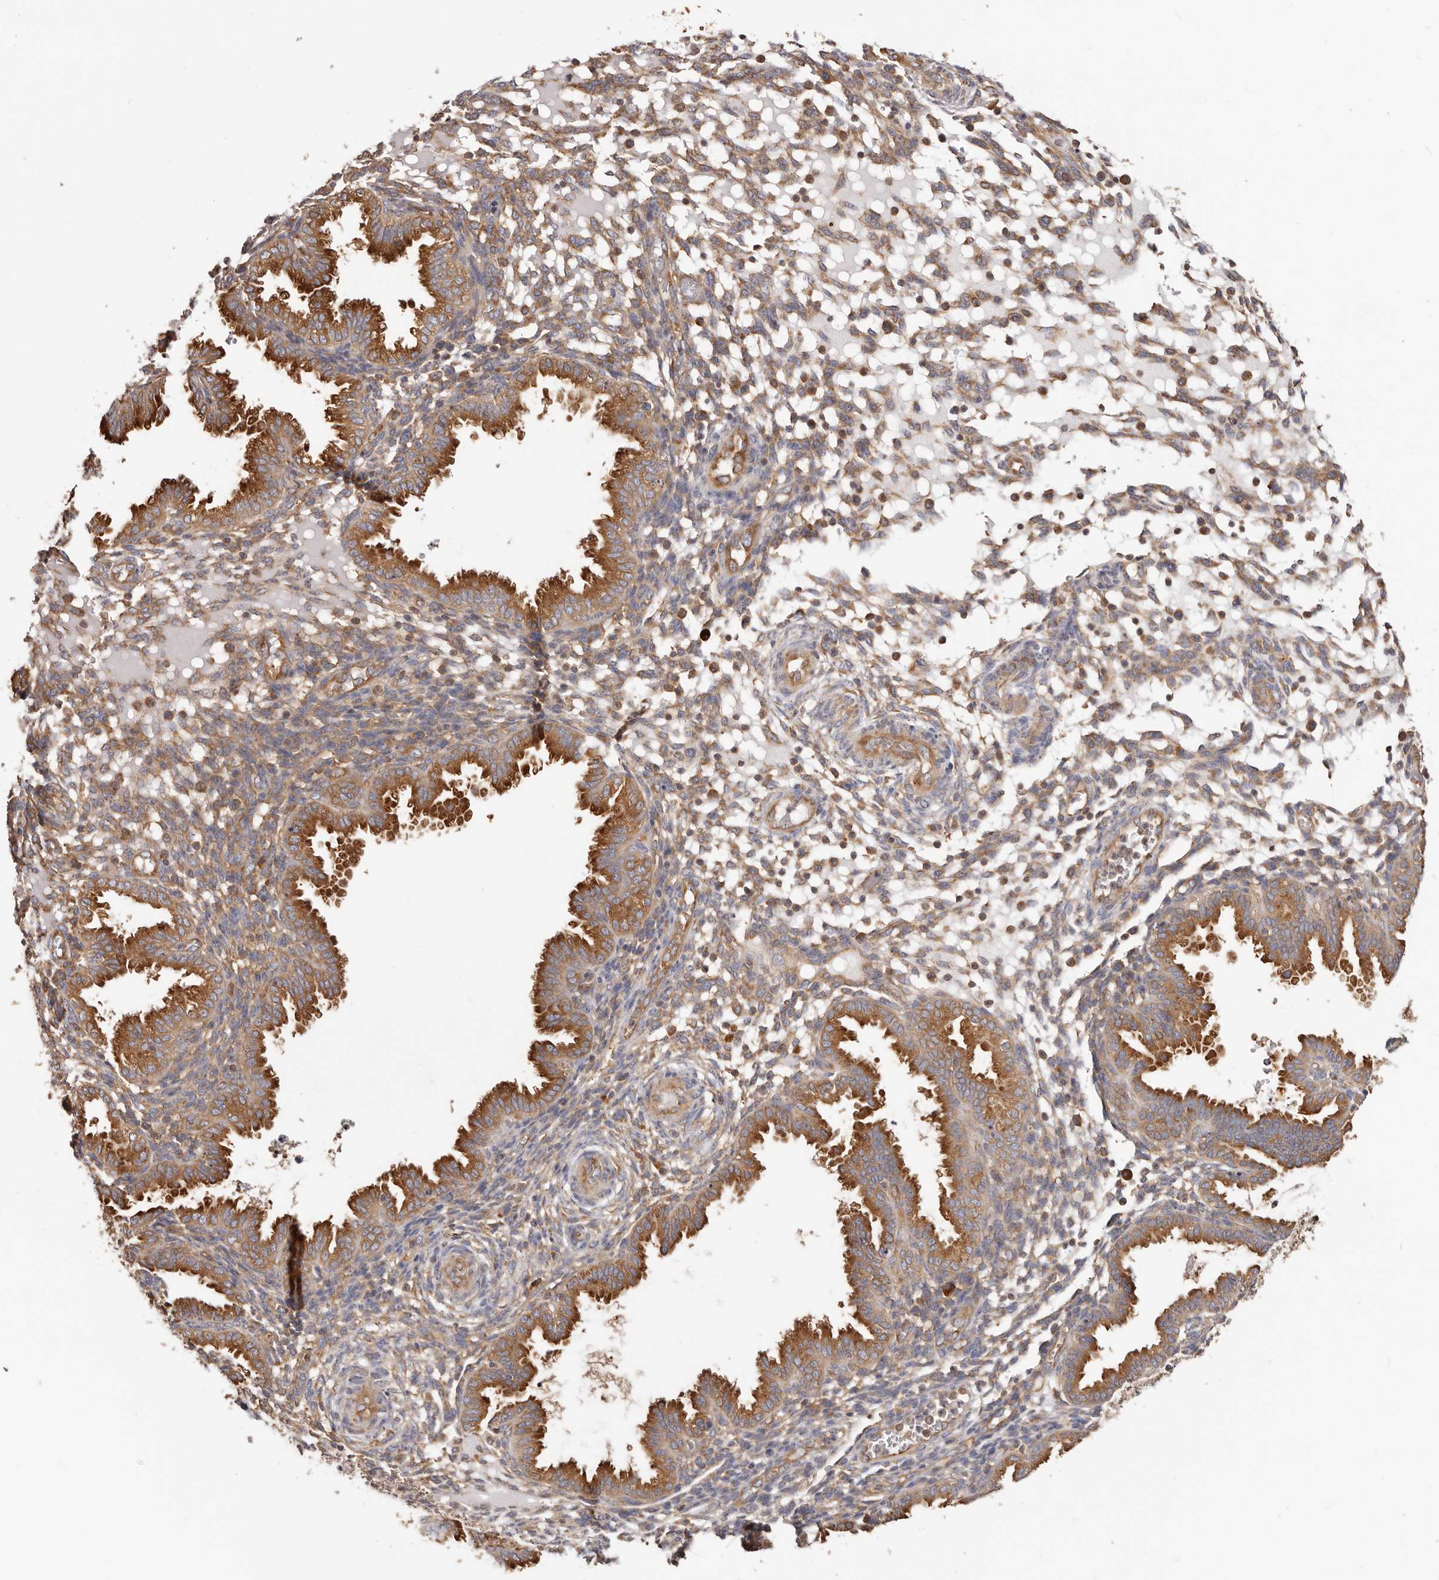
{"staining": {"intensity": "moderate", "quantity": ">75%", "location": "cytoplasmic/membranous"}, "tissue": "endometrium", "cell_type": "Cells in endometrial stroma", "image_type": "normal", "snomed": [{"axis": "morphology", "description": "Normal tissue, NOS"}, {"axis": "topography", "description": "Endometrium"}], "caption": "IHC photomicrograph of unremarkable endometrium stained for a protein (brown), which displays medium levels of moderate cytoplasmic/membranous expression in approximately >75% of cells in endometrial stroma.", "gene": "EPRS1", "patient": {"sex": "female", "age": 33}}